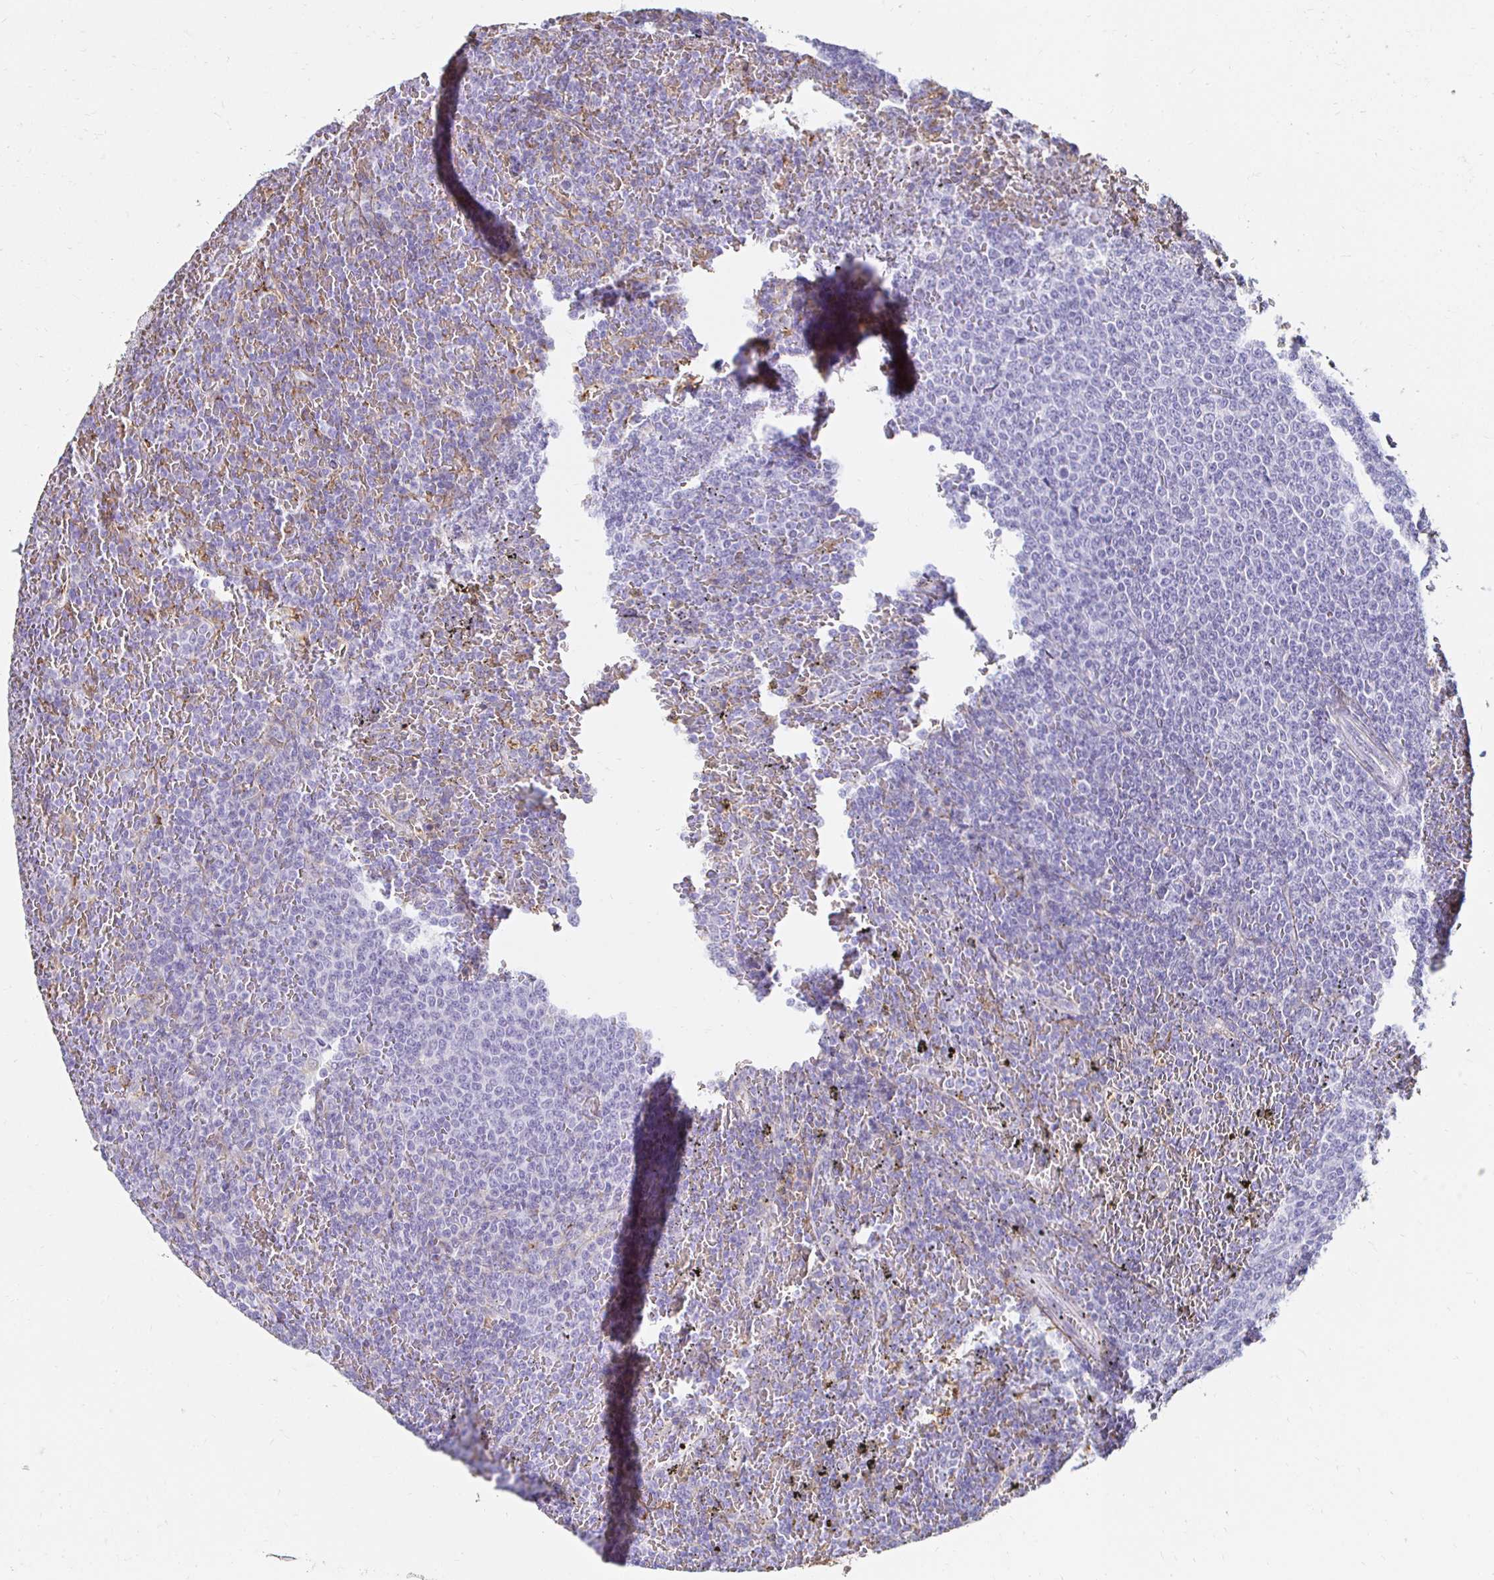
{"staining": {"intensity": "negative", "quantity": "none", "location": "none"}, "tissue": "lymphoma", "cell_type": "Tumor cells", "image_type": "cancer", "snomed": [{"axis": "morphology", "description": "Malignant lymphoma, non-Hodgkin's type, Low grade"}, {"axis": "topography", "description": "Spleen"}], "caption": "Malignant lymphoma, non-Hodgkin's type (low-grade) was stained to show a protein in brown. There is no significant positivity in tumor cells.", "gene": "TAS1R3", "patient": {"sex": "female", "age": 77}}